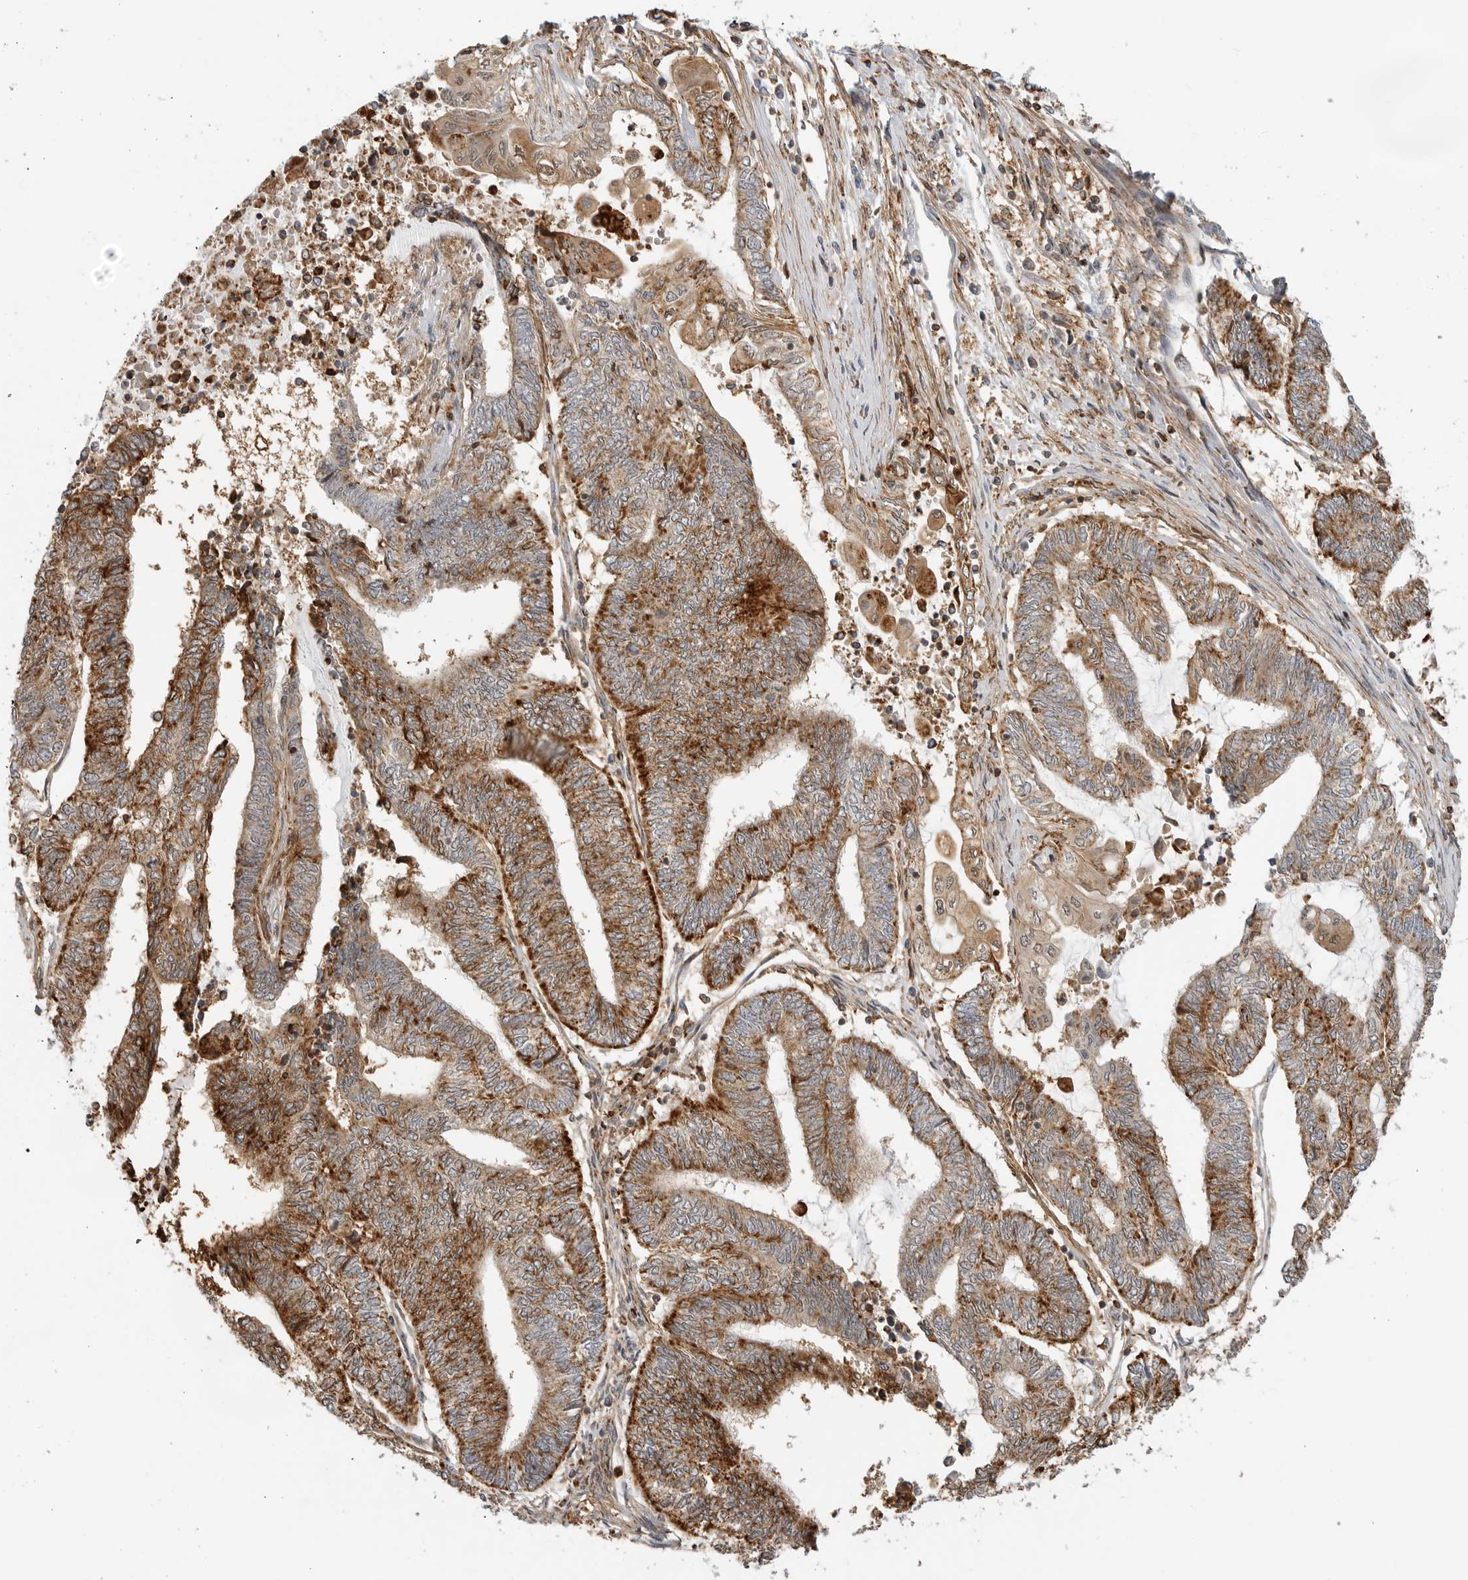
{"staining": {"intensity": "strong", "quantity": ">75%", "location": "cytoplasmic/membranous"}, "tissue": "endometrial cancer", "cell_type": "Tumor cells", "image_type": "cancer", "snomed": [{"axis": "morphology", "description": "Adenocarcinoma, NOS"}, {"axis": "topography", "description": "Uterus"}, {"axis": "topography", "description": "Endometrium"}], "caption": "An immunohistochemistry photomicrograph of neoplastic tissue is shown. Protein staining in brown labels strong cytoplasmic/membranous positivity in adenocarcinoma (endometrial) within tumor cells. (DAB = brown stain, brightfield microscopy at high magnification).", "gene": "ANXA11", "patient": {"sex": "female", "age": 70}}